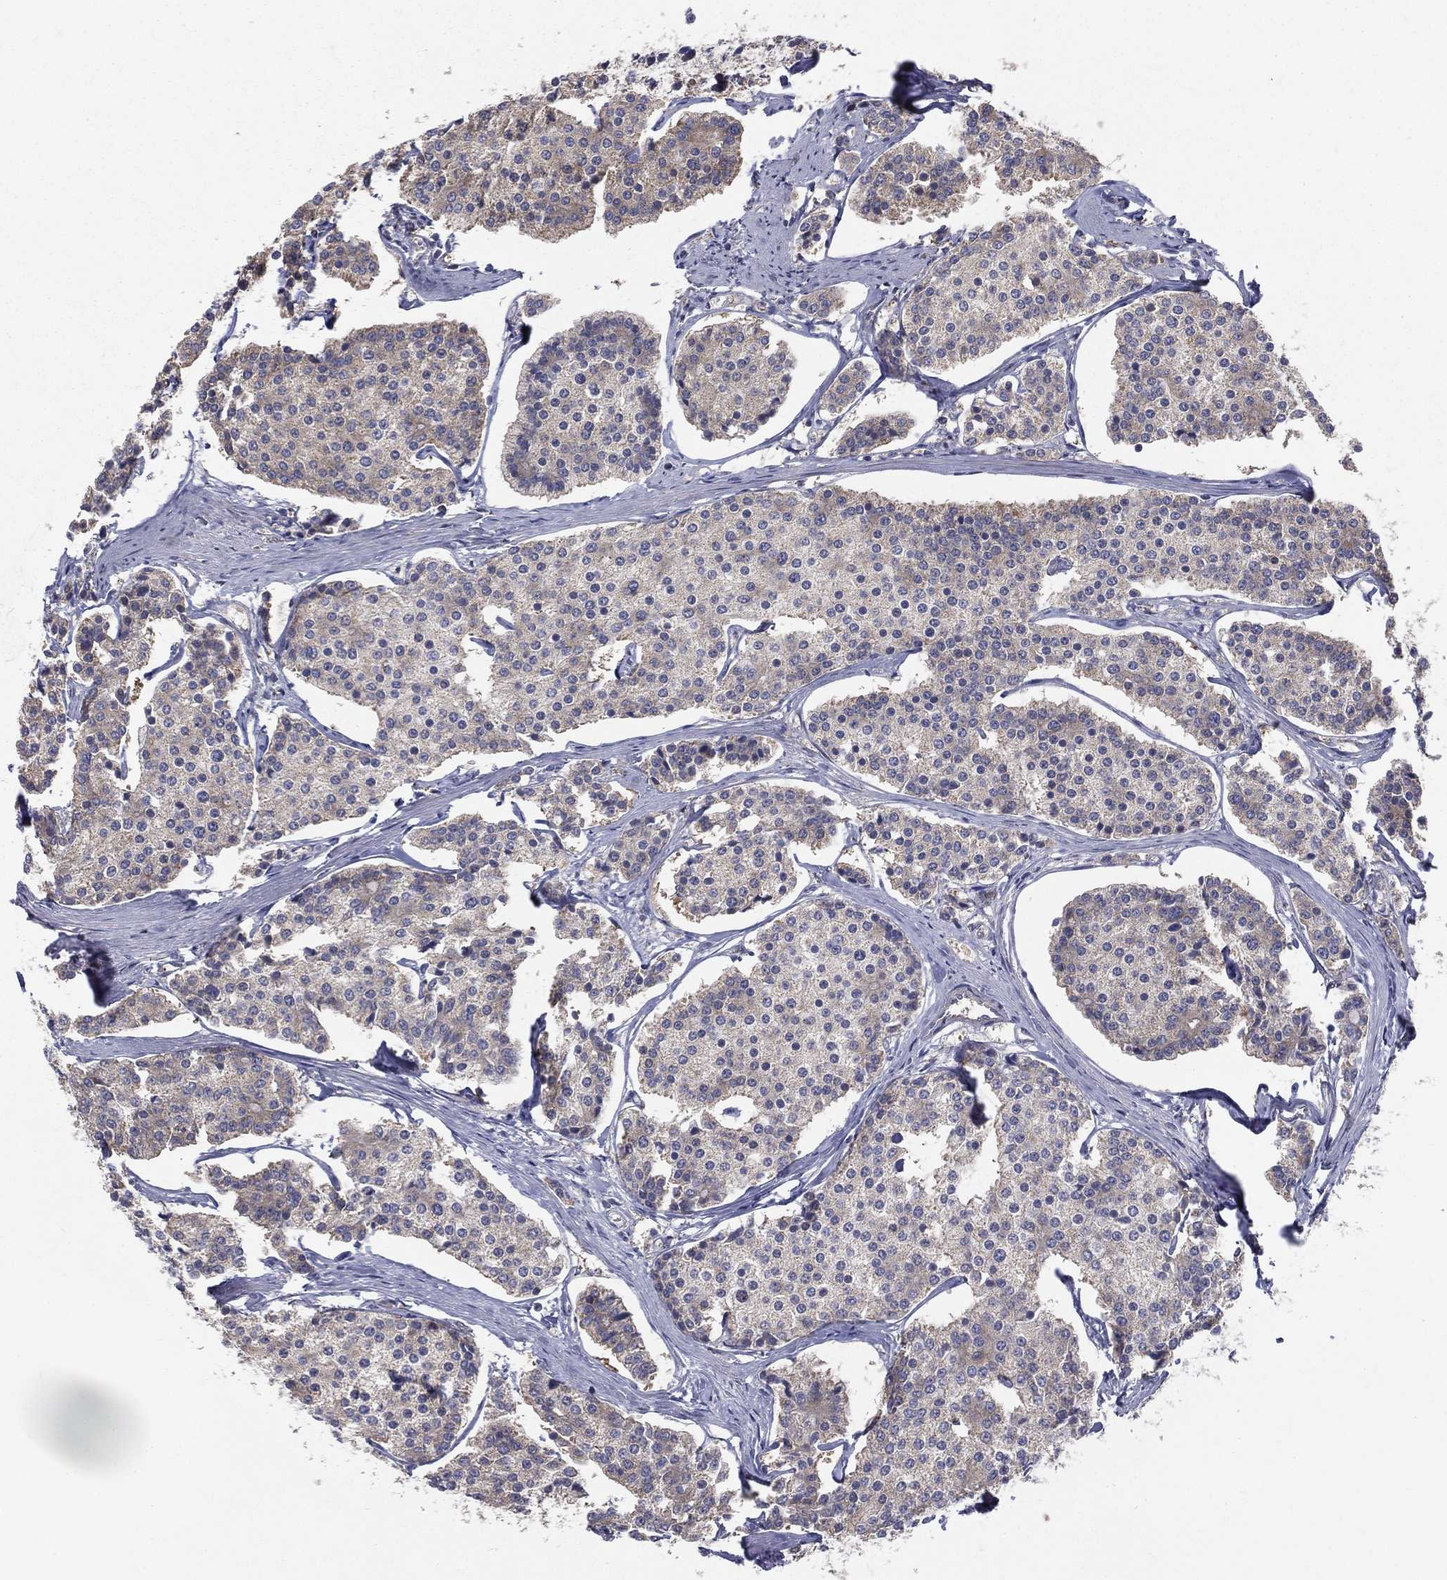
{"staining": {"intensity": "weak", "quantity": "25%-75%", "location": "cytoplasmic/membranous"}, "tissue": "carcinoid", "cell_type": "Tumor cells", "image_type": "cancer", "snomed": [{"axis": "morphology", "description": "Carcinoid, malignant, NOS"}, {"axis": "topography", "description": "Small intestine"}], "caption": "Carcinoid stained with a brown dye reveals weak cytoplasmic/membranous positive staining in approximately 25%-75% of tumor cells.", "gene": "POMZP3", "patient": {"sex": "female", "age": 65}}